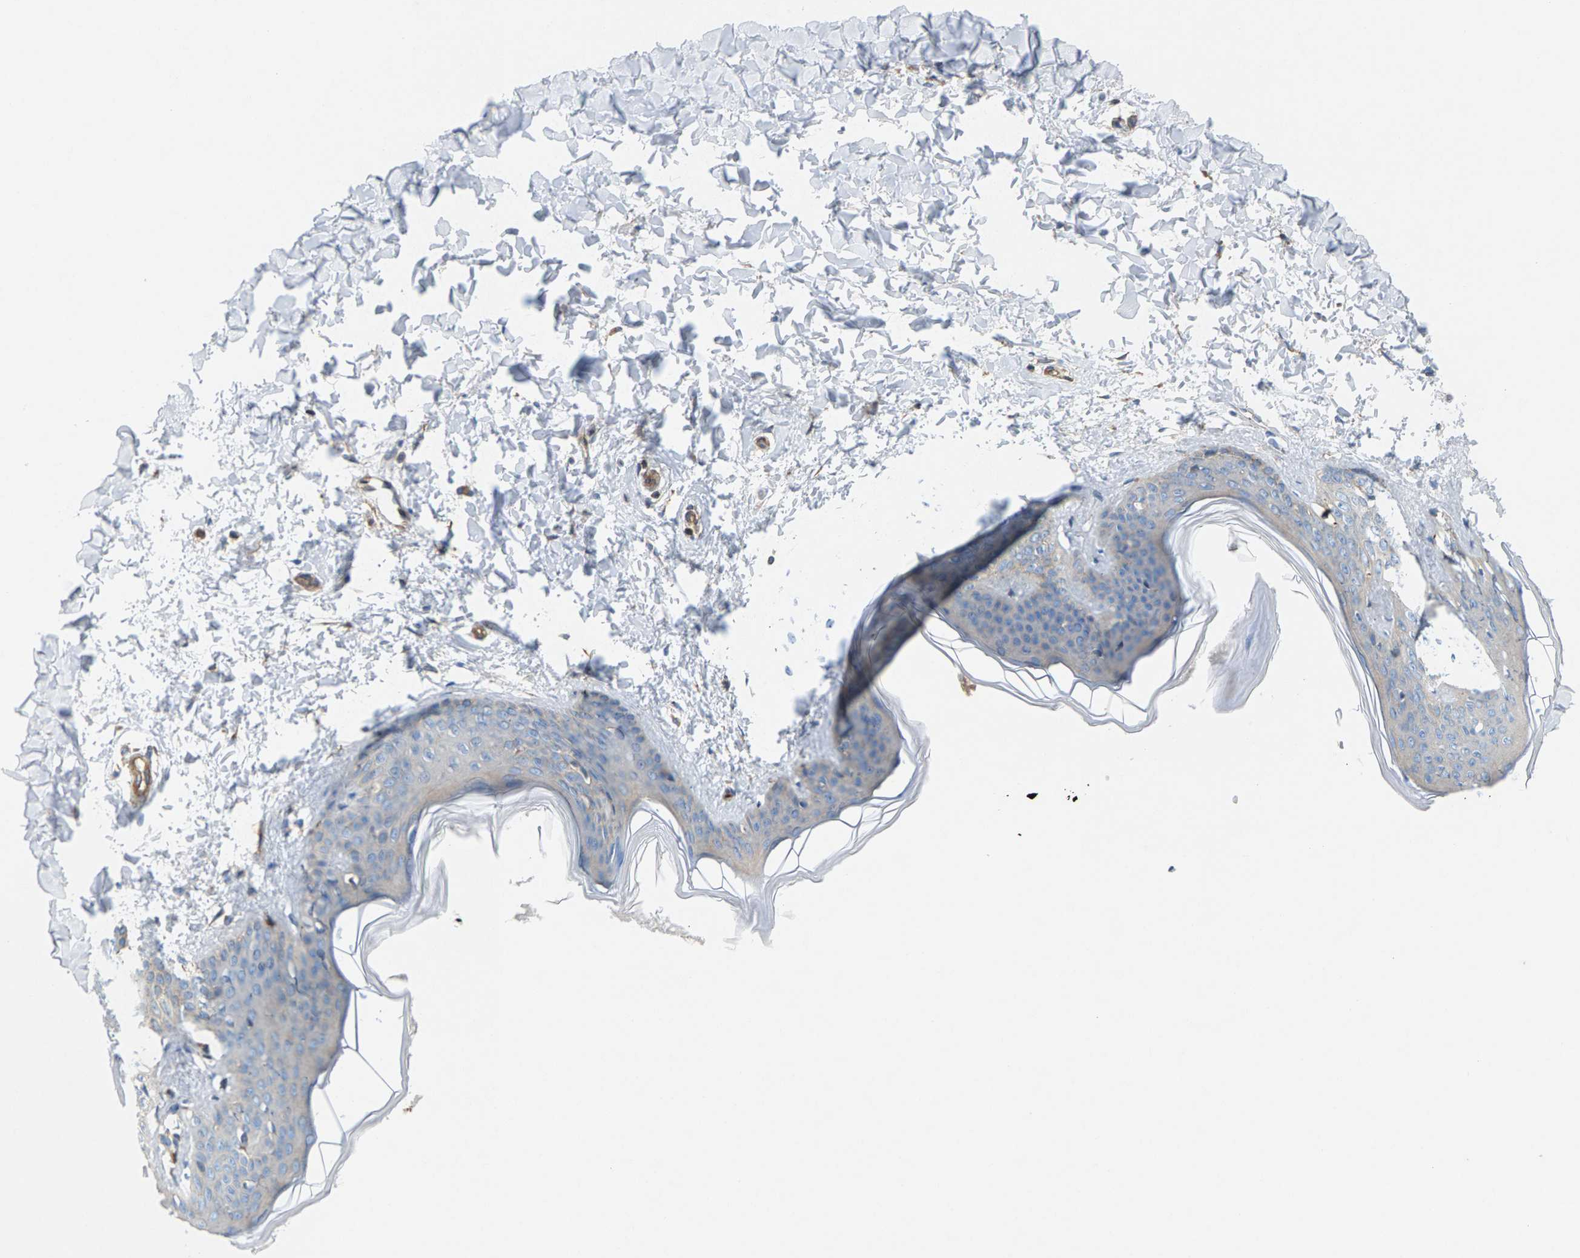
{"staining": {"intensity": "negative", "quantity": "none", "location": "none"}, "tissue": "skin", "cell_type": "Fibroblasts", "image_type": "normal", "snomed": [{"axis": "morphology", "description": "Normal tissue, NOS"}, {"axis": "topography", "description": "Skin"}], "caption": "This micrograph is of unremarkable skin stained with immunohistochemistry to label a protein in brown with the nuclei are counter-stained blue. There is no positivity in fibroblasts. (Brightfield microscopy of DAB (3,3'-diaminobenzidine) IHC at high magnification).", "gene": "PDCL", "patient": {"sex": "female", "age": 17}}